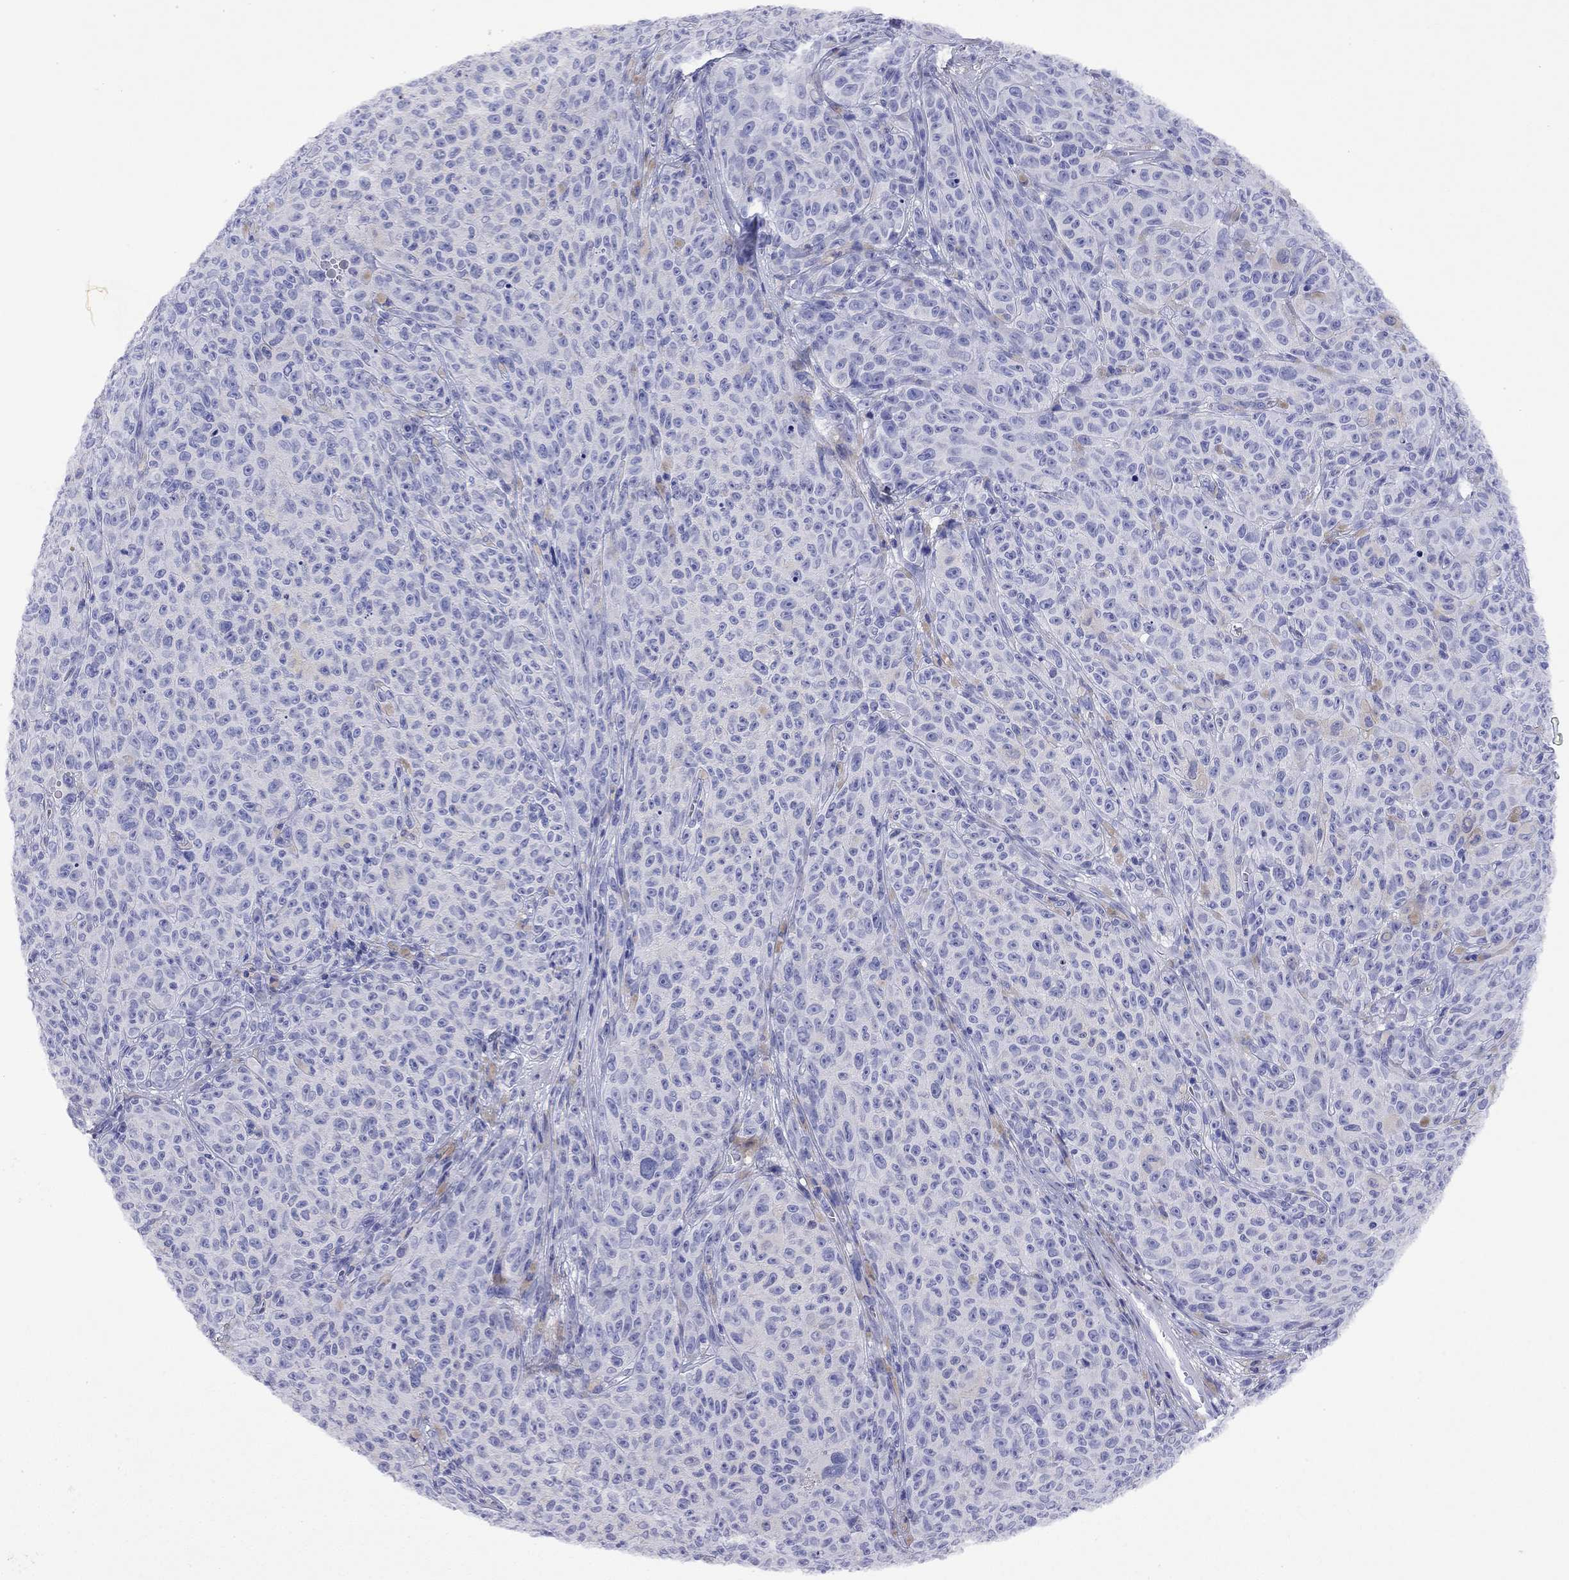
{"staining": {"intensity": "negative", "quantity": "none", "location": "none"}, "tissue": "melanoma", "cell_type": "Tumor cells", "image_type": "cancer", "snomed": [{"axis": "morphology", "description": "Malignant melanoma, NOS"}, {"axis": "topography", "description": "Skin"}], "caption": "A photomicrograph of melanoma stained for a protein reveals no brown staining in tumor cells.", "gene": "FIGLA", "patient": {"sex": "female", "age": 82}}